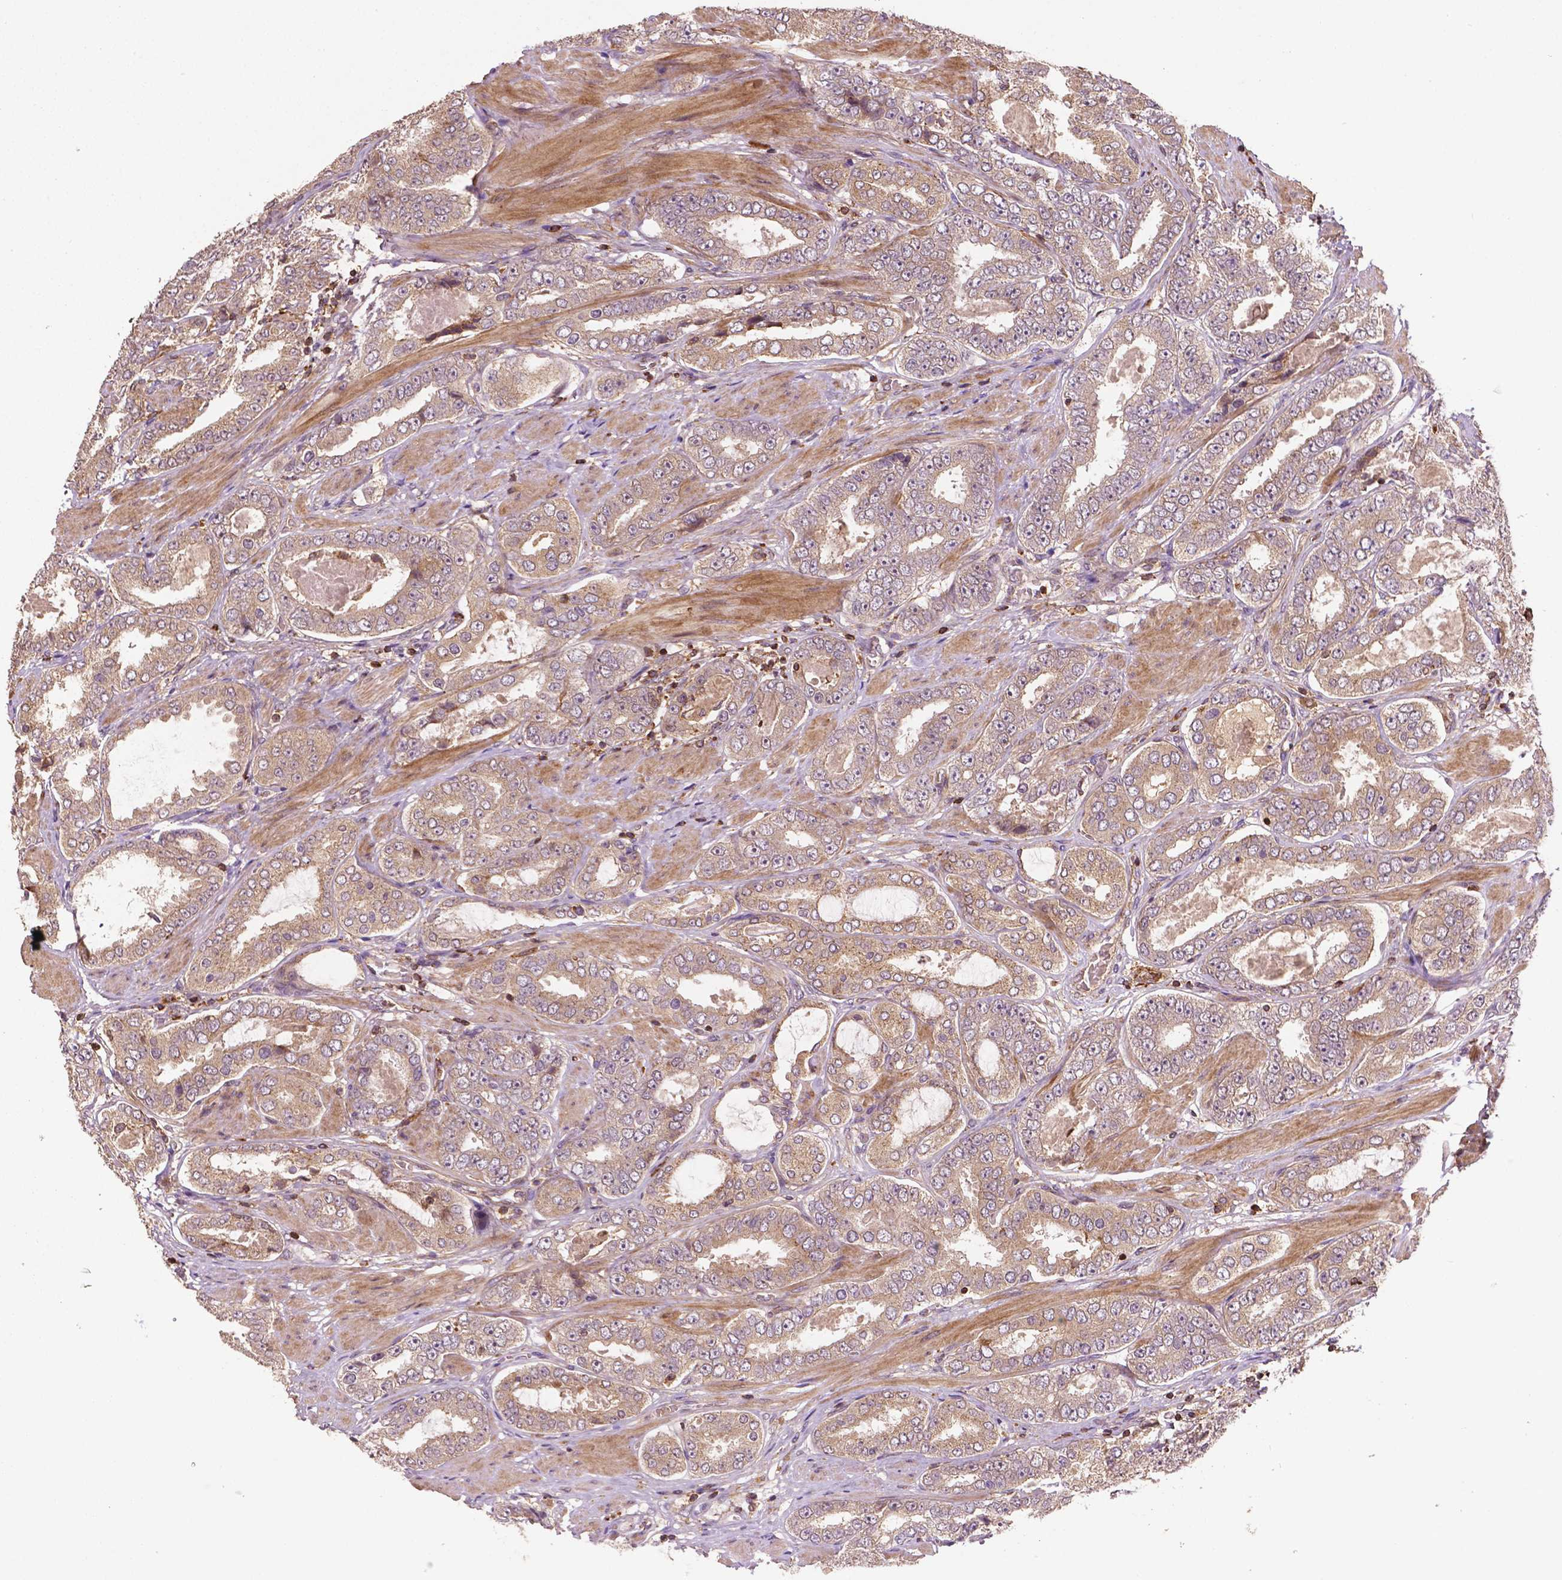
{"staining": {"intensity": "weak", "quantity": ">75%", "location": "cytoplasmic/membranous"}, "tissue": "prostate cancer", "cell_type": "Tumor cells", "image_type": "cancer", "snomed": [{"axis": "morphology", "description": "Adenocarcinoma, High grade"}, {"axis": "topography", "description": "Prostate"}], "caption": "Immunohistochemistry of prostate adenocarcinoma (high-grade) reveals low levels of weak cytoplasmic/membranous expression in about >75% of tumor cells. Immunohistochemistry (ihc) stains the protein of interest in brown and the nuclei are stained blue.", "gene": "ZMYND19", "patient": {"sex": "male", "age": 63}}